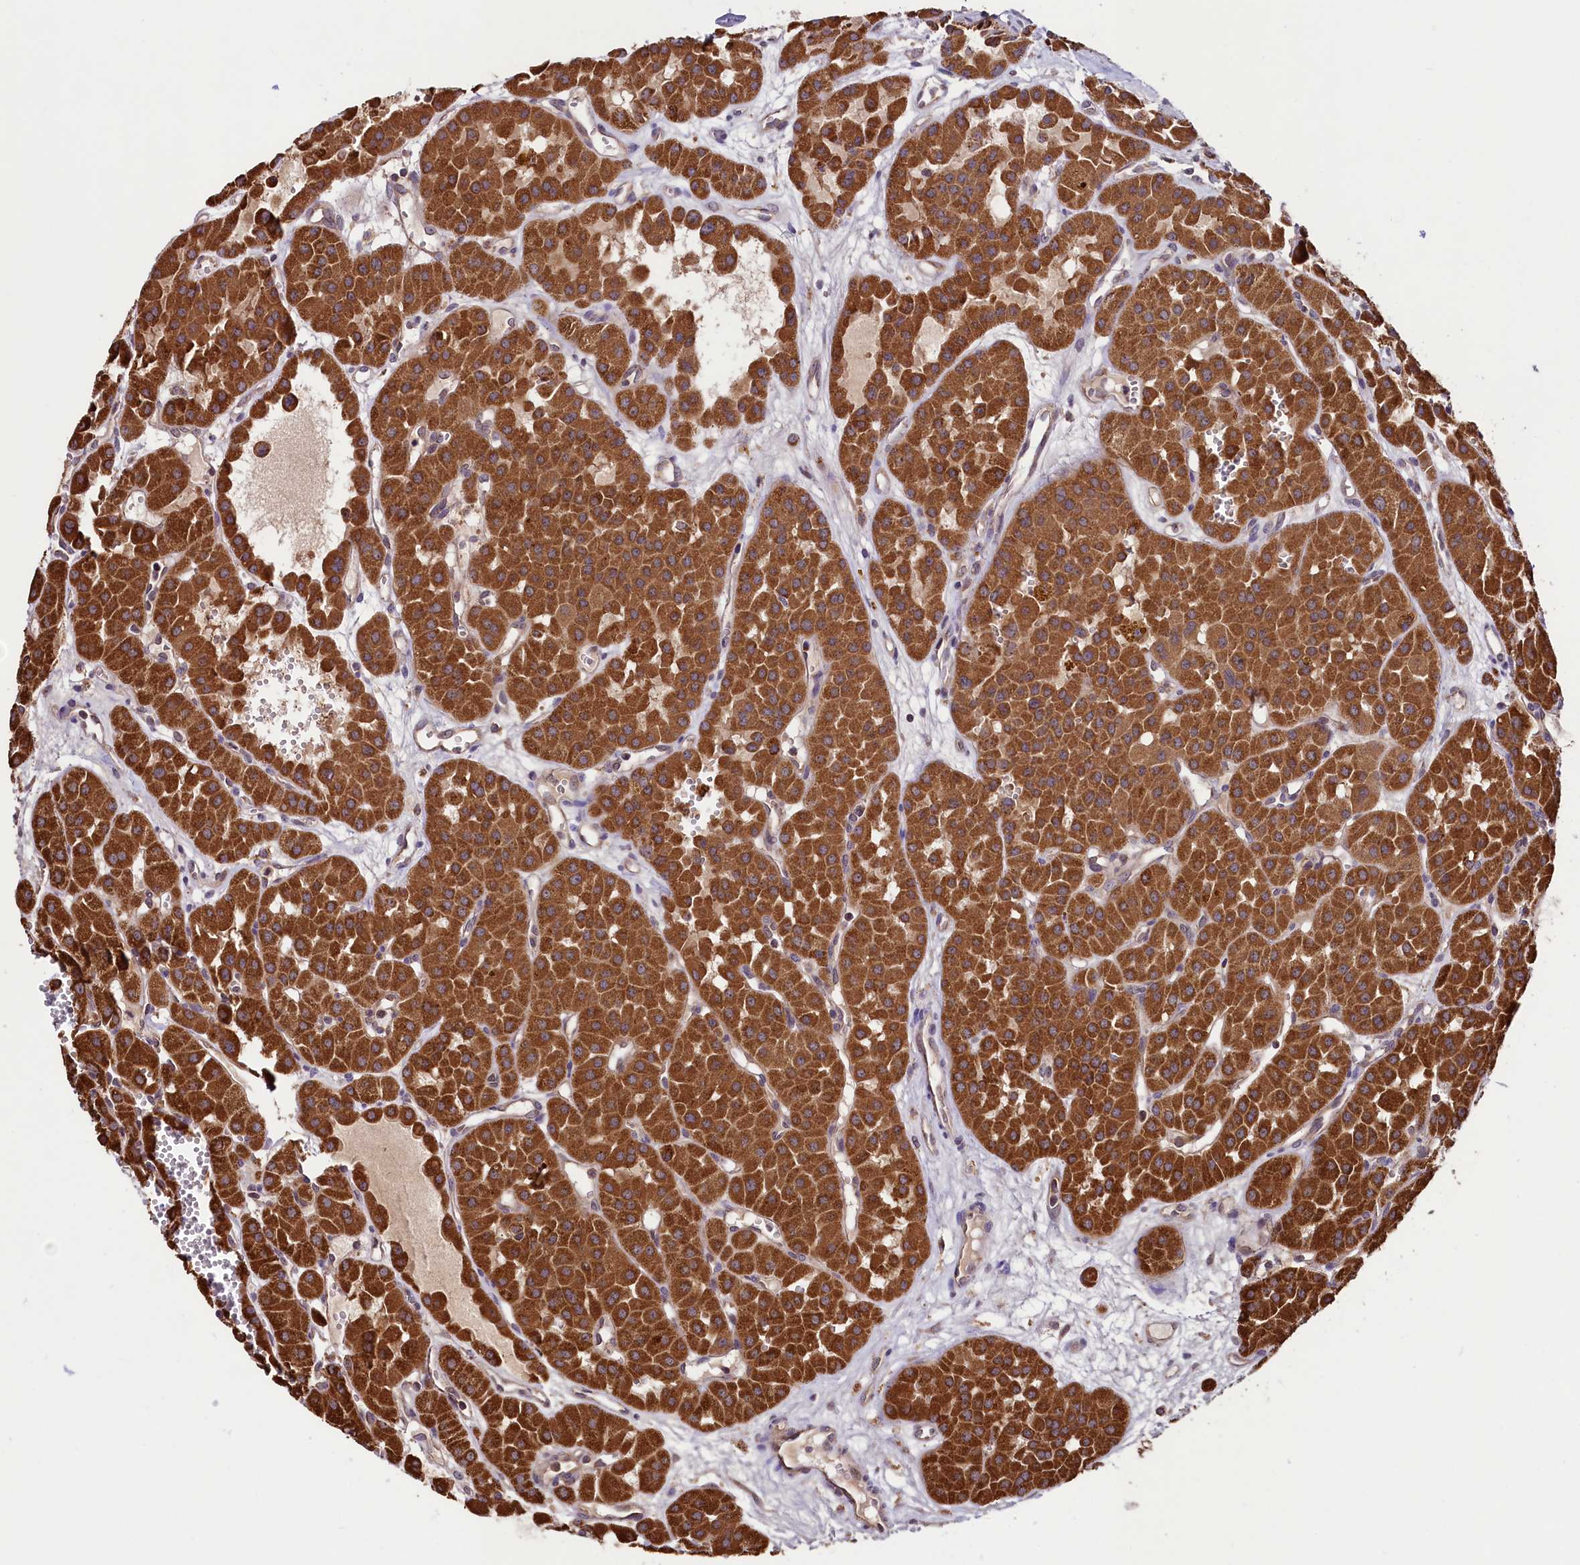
{"staining": {"intensity": "strong", "quantity": ">75%", "location": "cytoplasmic/membranous"}, "tissue": "renal cancer", "cell_type": "Tumor cells", "image_type": "cancer", "snomed": [{"axis": "morphology", "description": "Carcinoma, NOS"}, {"axis": "topography", "description": "Kidney"}], "caption": "Protein analysis of carcinoma (renal) tissue demonstrates strong cytoplasmic/membranous positivity in about >75% of tumor cells.", "gene": "STARD5", "patient": {"sex": "female", "age": 75}}